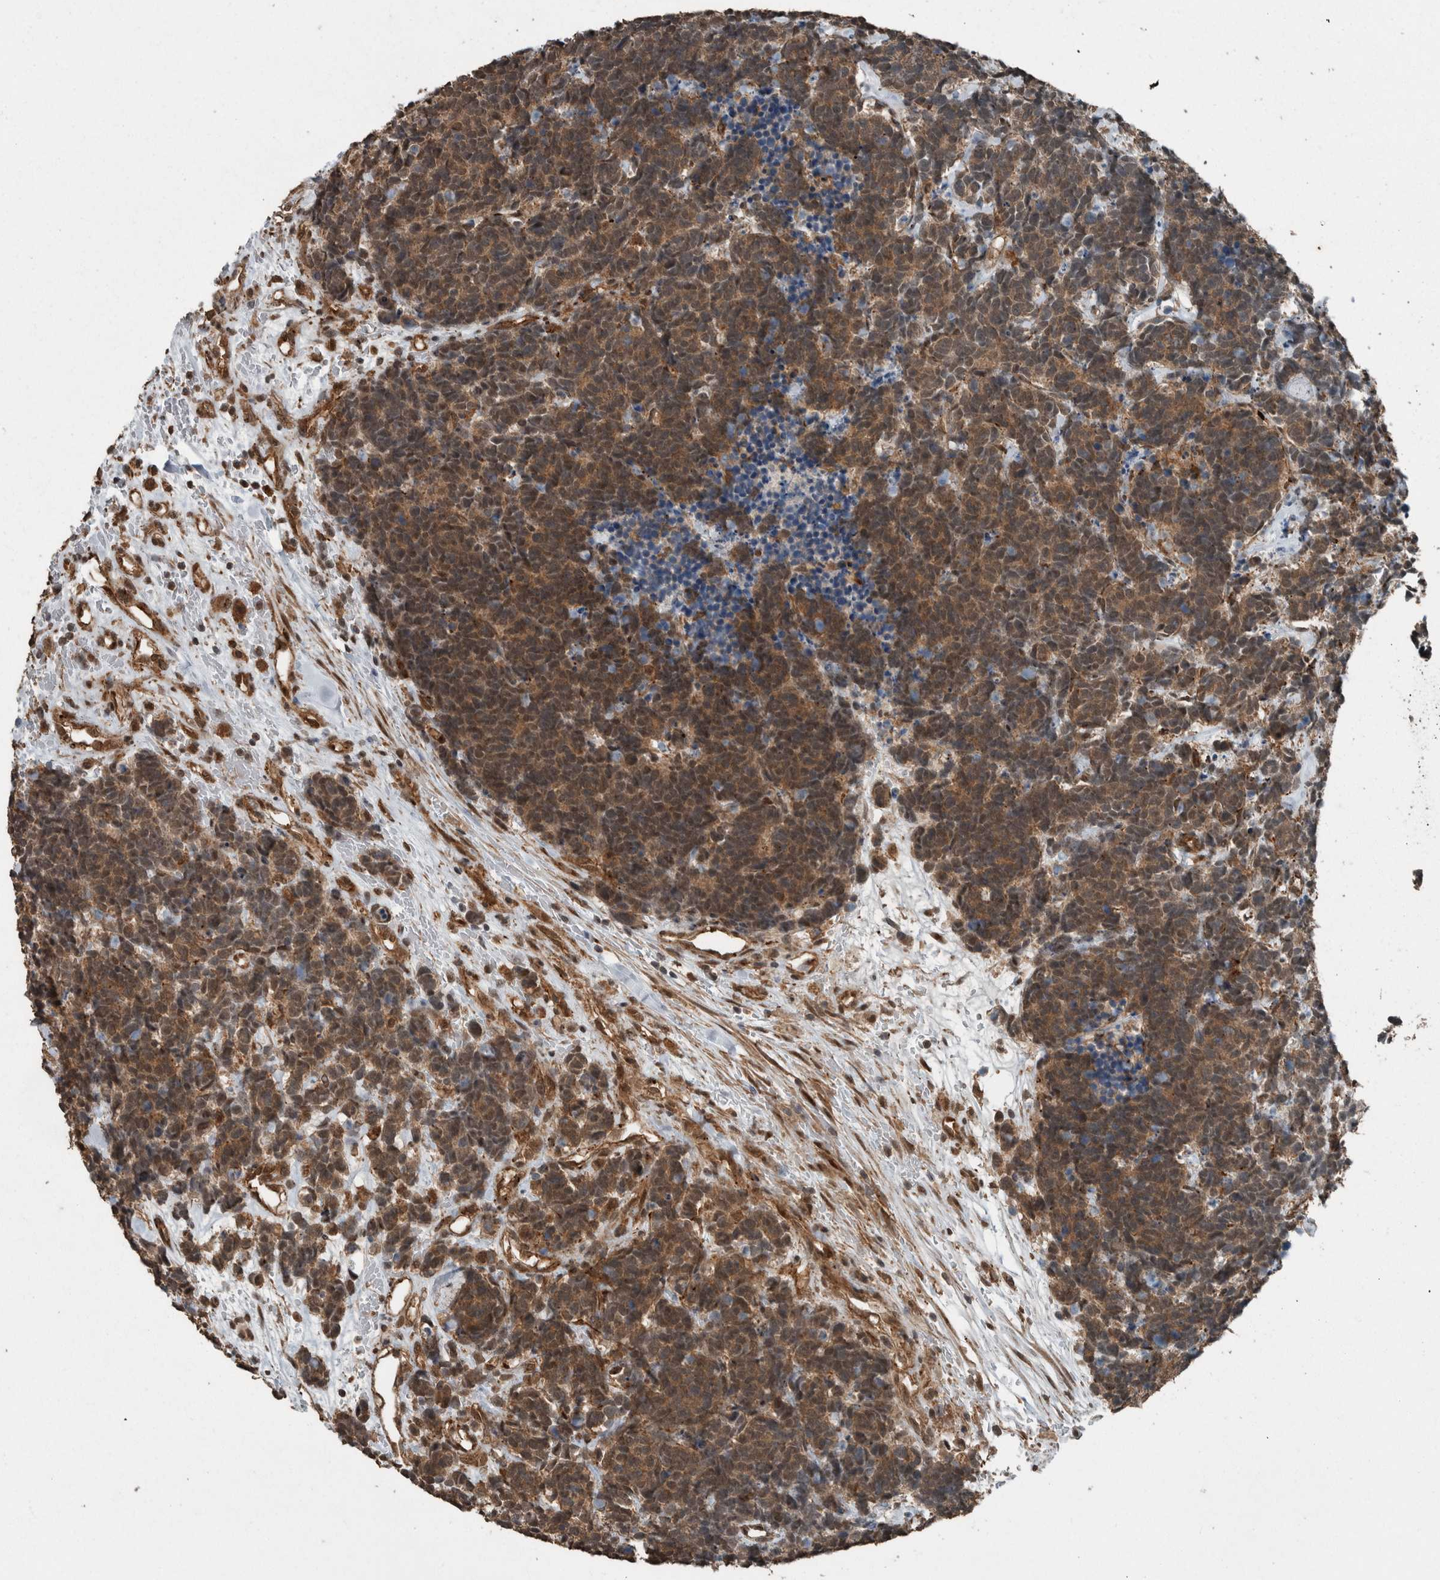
{"staining": {"intensity": "moderate", "quantity": ">75%", "location": "cytoplasmic/membranous,nuclear"}, "tissue": "carcinoid", "cell_type": "Tumor cells", "image_type": "cancer", "snomed": [{"axis": "morphology", "description": "Carcinoma, NOS"}, {"axis": "morphology", "description": "Carcinoid, malignant, NOS"}, {"axis": "topography", "description": "Urinary bladder"}], "caption": "Tumor cells show medium levels of moderate cytoplasmic/membranous and nuclear staining in approximately >75% of cells in carcinoid. The staining was performed using DAB (3,3'-diaminobenzidine), with brown indicating positive protein expression. Nuclei are stained blue with hematoxylin.", "gene": "MYO1E", "patient": {"sex": "male", "age": 57}}